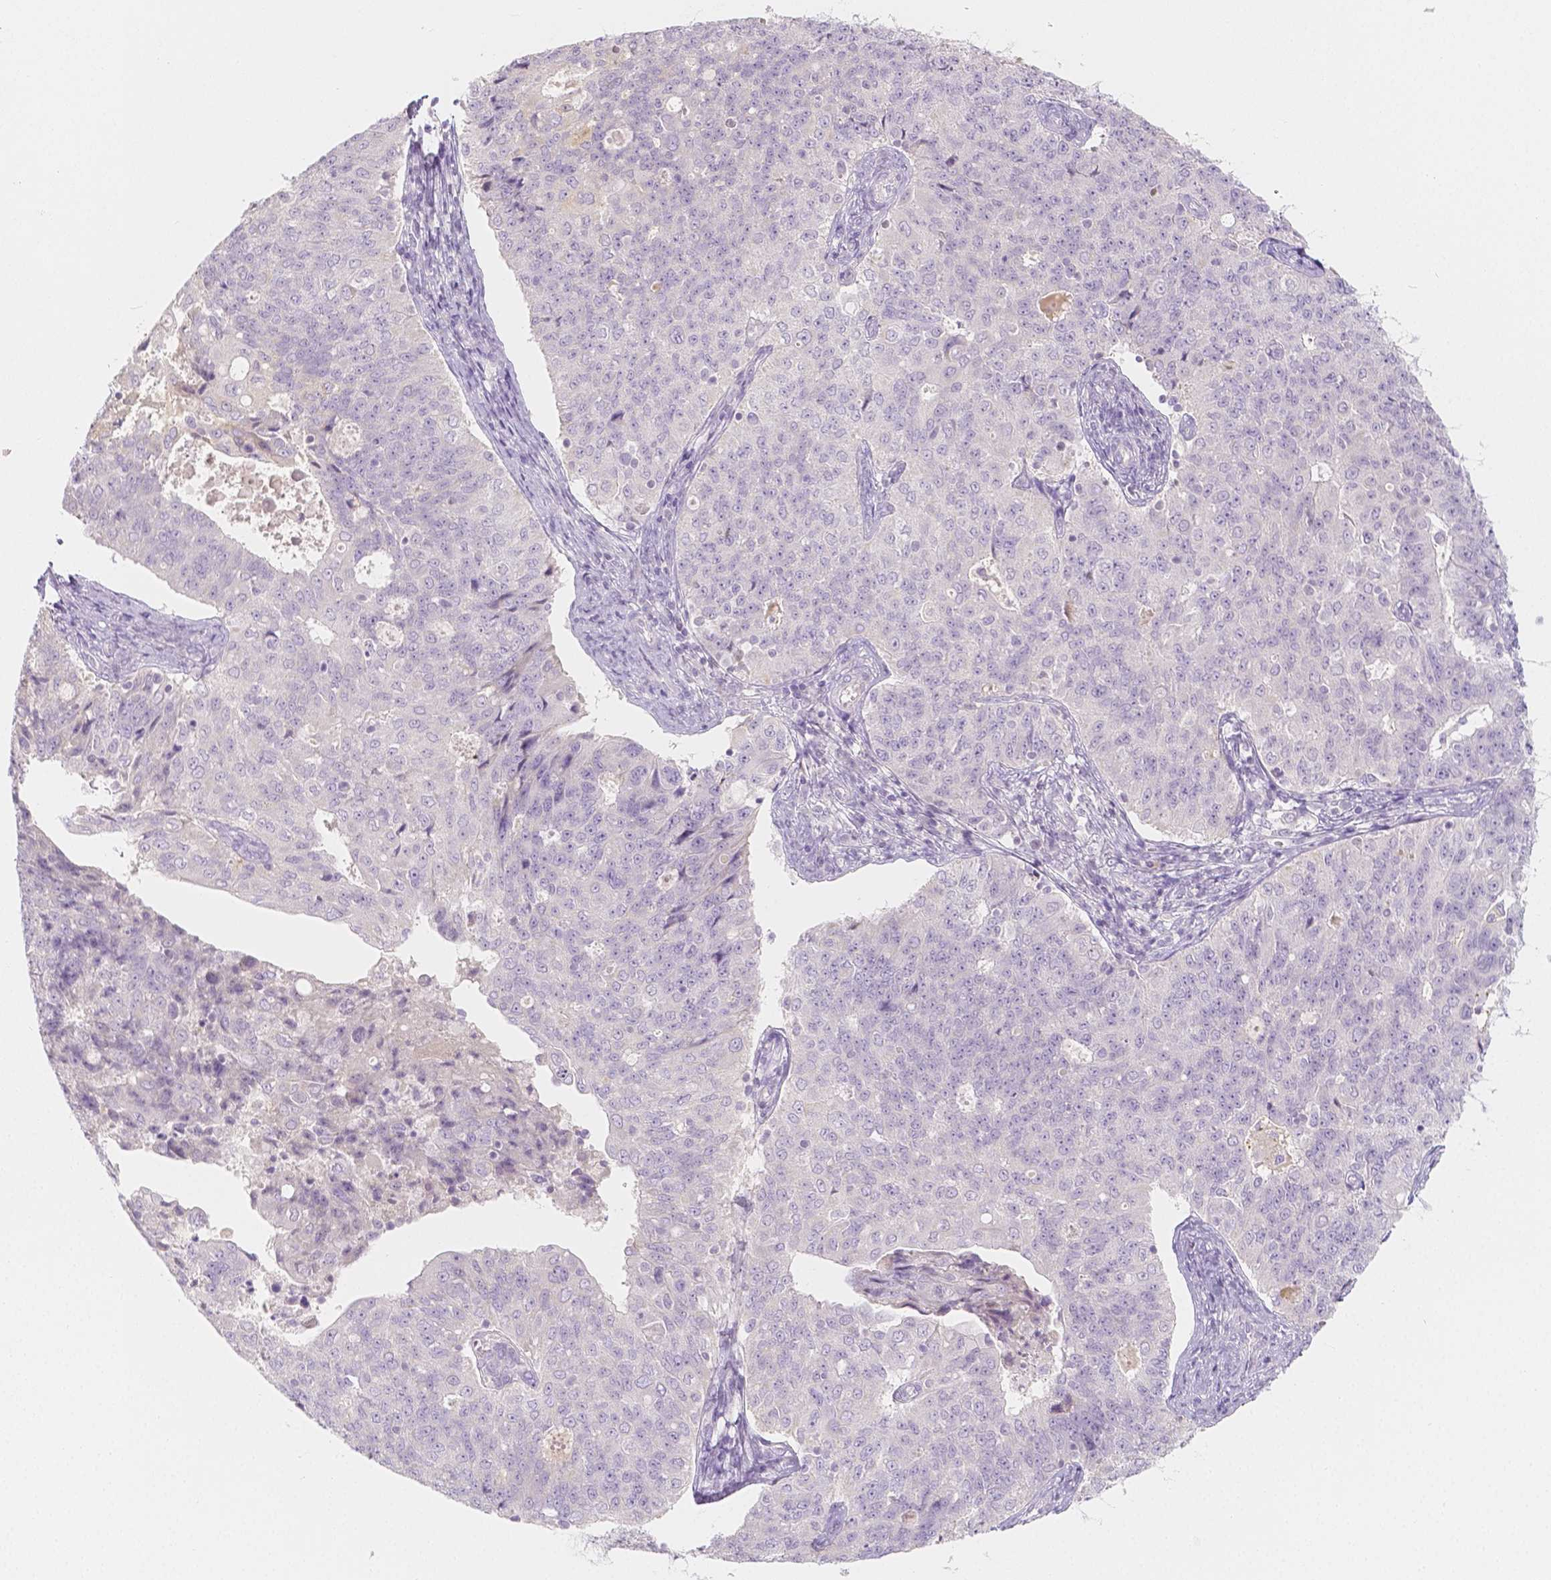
{"staining": {"intensity": "negative", "quantity": "none", "location": "none"}, "tissue": "endometrial cancer", "cell_type": "Tumor cells", "image_type": "cancer", "snomed": [{"axis": "morphology", "description": "Adenocarcinoma, NOS"}, {"axis": "topography", "description": "Endometrium"}], "caption": "Immunohistochemistry of human endometrial cancer (adenocarcinoma) reveals no staining in tumor cells.", "gene": "BATF", "patient": {"sex": "female", "age": 43}}